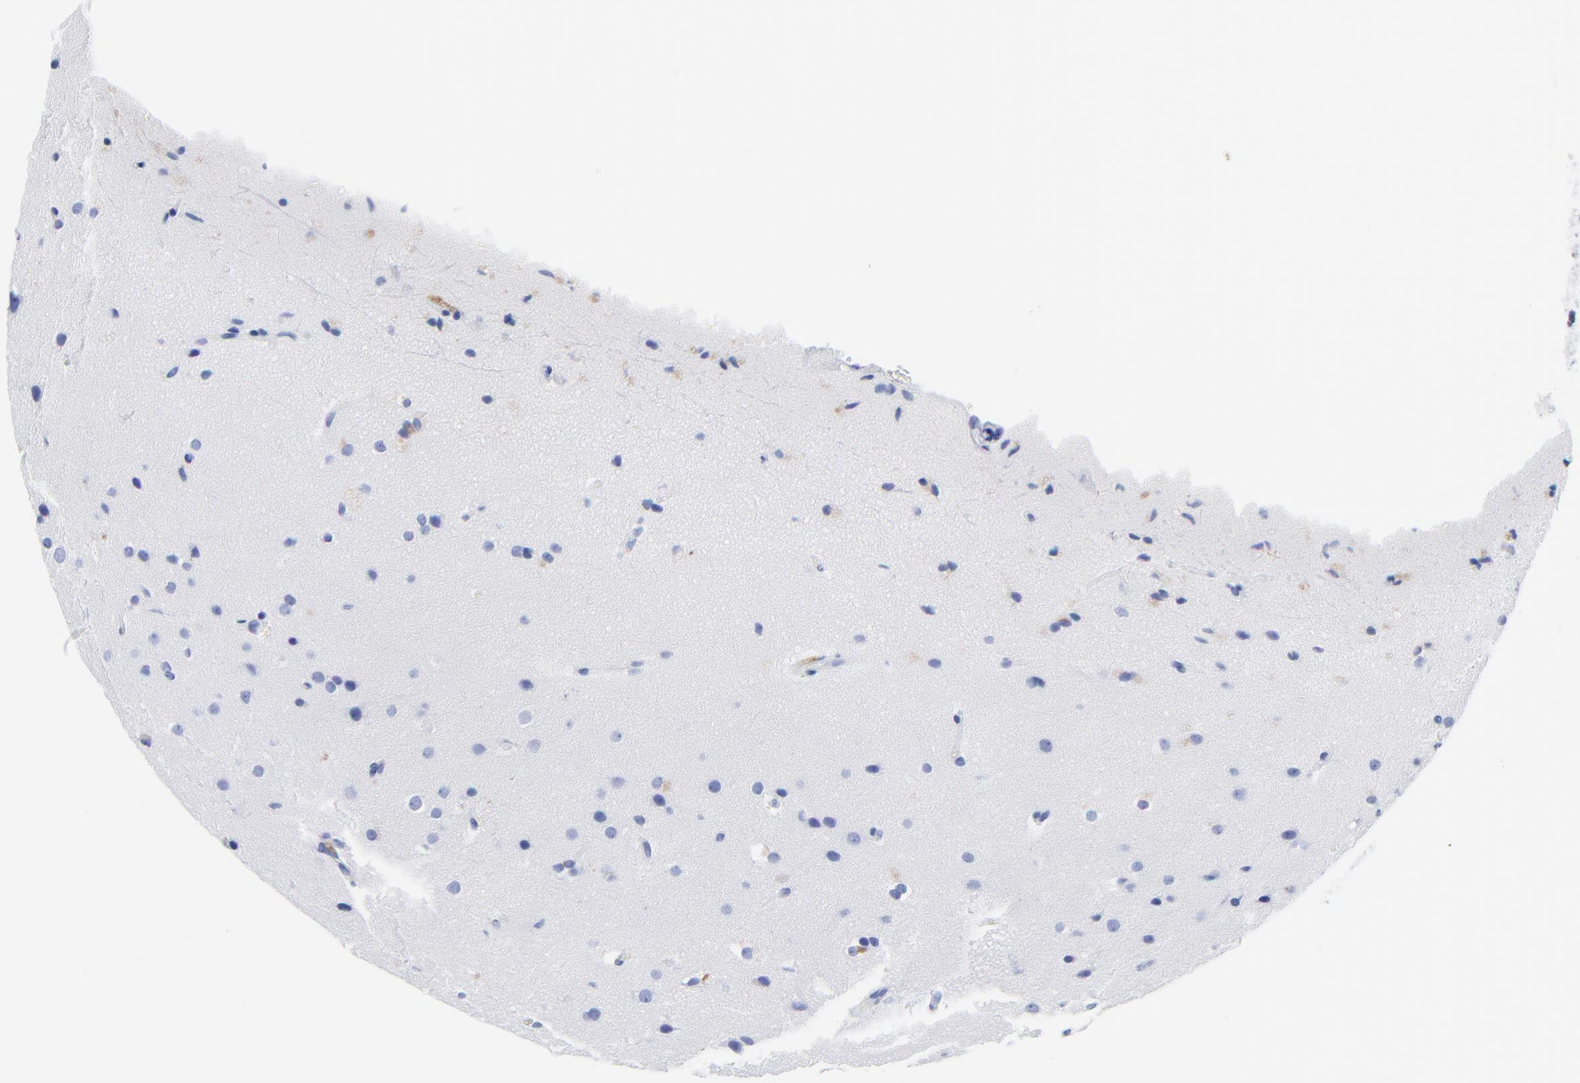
{"staining": {"intensity": "negative", "quantity": "none", "location": "none"}, "tissue": "glioma", "cell_type": "Tumor cells", "image_type": "cancer", "snomed": [{"axis": "morphology", "description": "Glioma, malignant, Low grade"}, {"axis": "topography", "description": "Cerebral cortex"}], "caption": "Human glioma stained for a protein using immunohistochemistry reveals no expression in tumor cells.", "gene": "CPVL", "patient": {"sex": "female", "age": 47}}